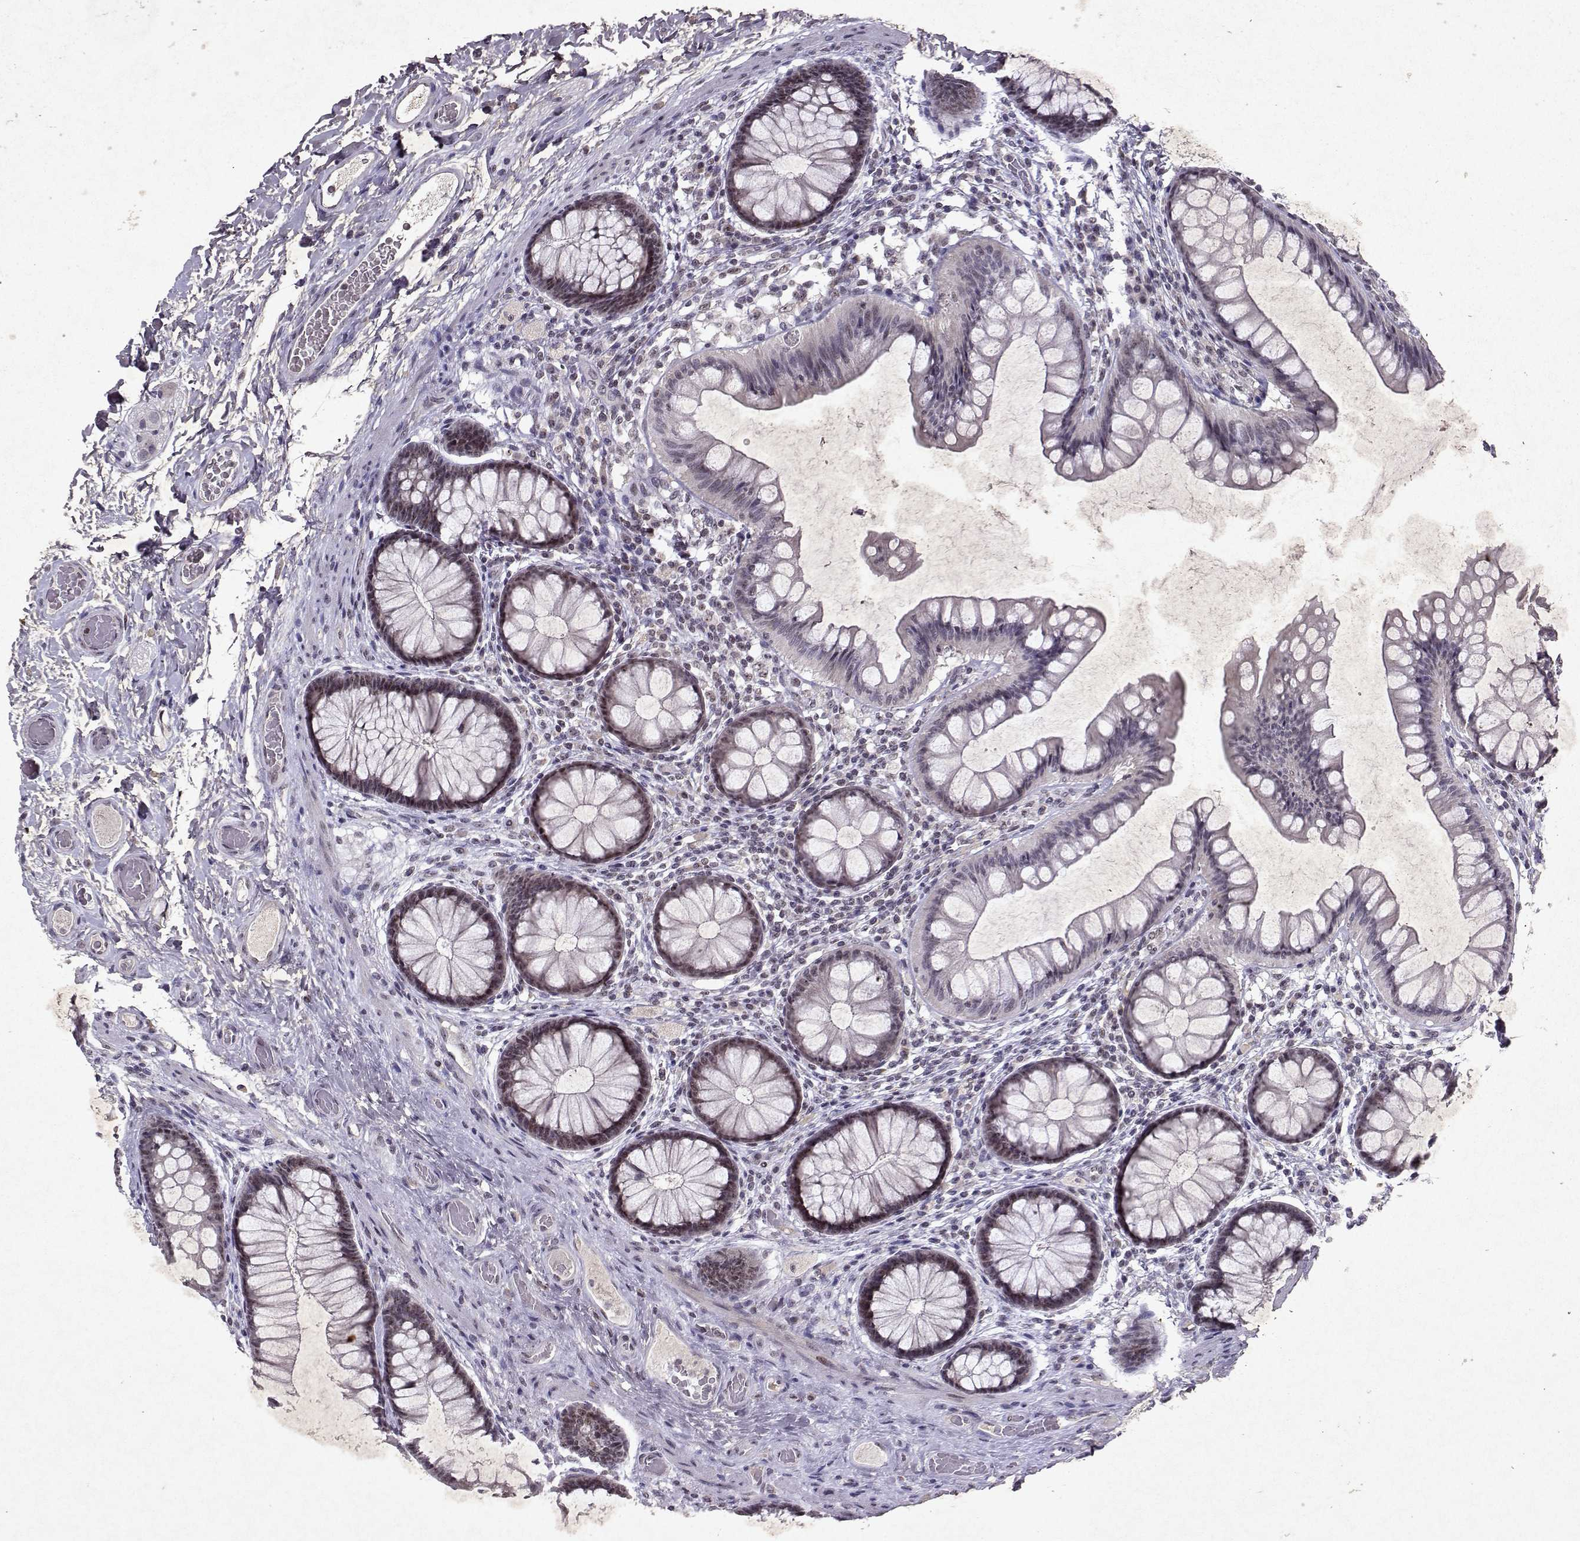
{"staining": {"intensity": "negative", "quantity": "none", "location": "none"}, "tissue": "colon", "cell_type": "Endothelial cells", "image_type": "normal", "snomed": [{"axis": "morphology", "description": "Normal tissue, NOS"}, {"axis": "topography", "description": "Colon"}], "caption": "This is an immunohistochemistry image of benign human colon. There is no staining in endothelial cells.", "gene": "DDX56", "patient": {"sex": "female", "age": 65}}